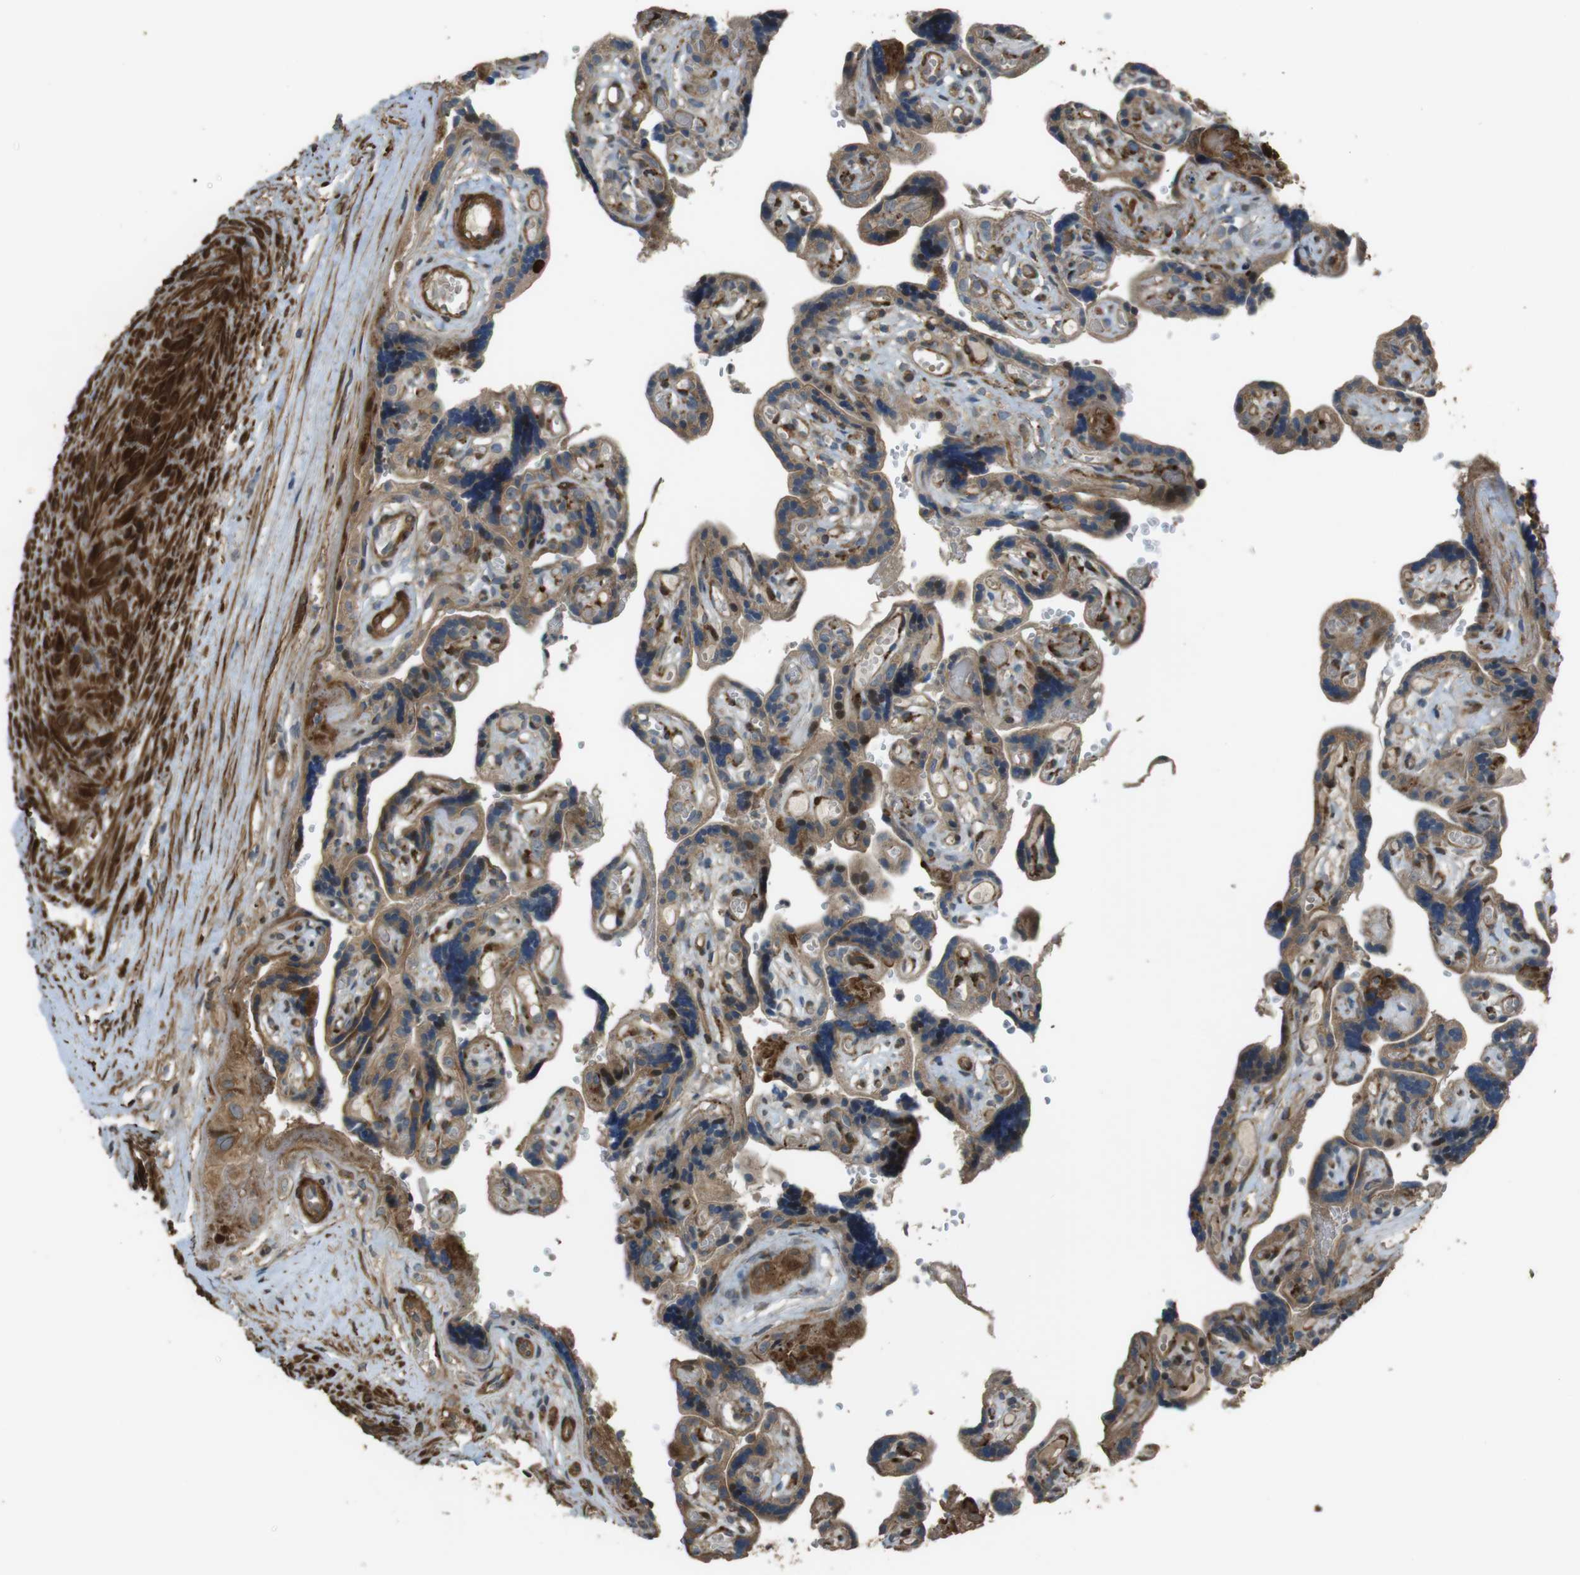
{"staining": {"intensity": "moderate", "quantity": ">75%", "location": "cytoplasmic/membranous"}, "tissue": "placenta", "cell_type": "Decidual cells", "image_type": "normal", "snomed": [{"axis": "morphology", "description": "Normal tissue, NOS"}, {"axis": "topography", "description": "Placenta"}], "caption": "IHC (DAB (3,3'-diaminobenzidine)) staining of normal placenta reveals moderate cytoplasmic/membranous protein expression in approximately >75% of decidual cells.", "gene": "MSRB3", "patient": {"sex": "female", "age": 30}}